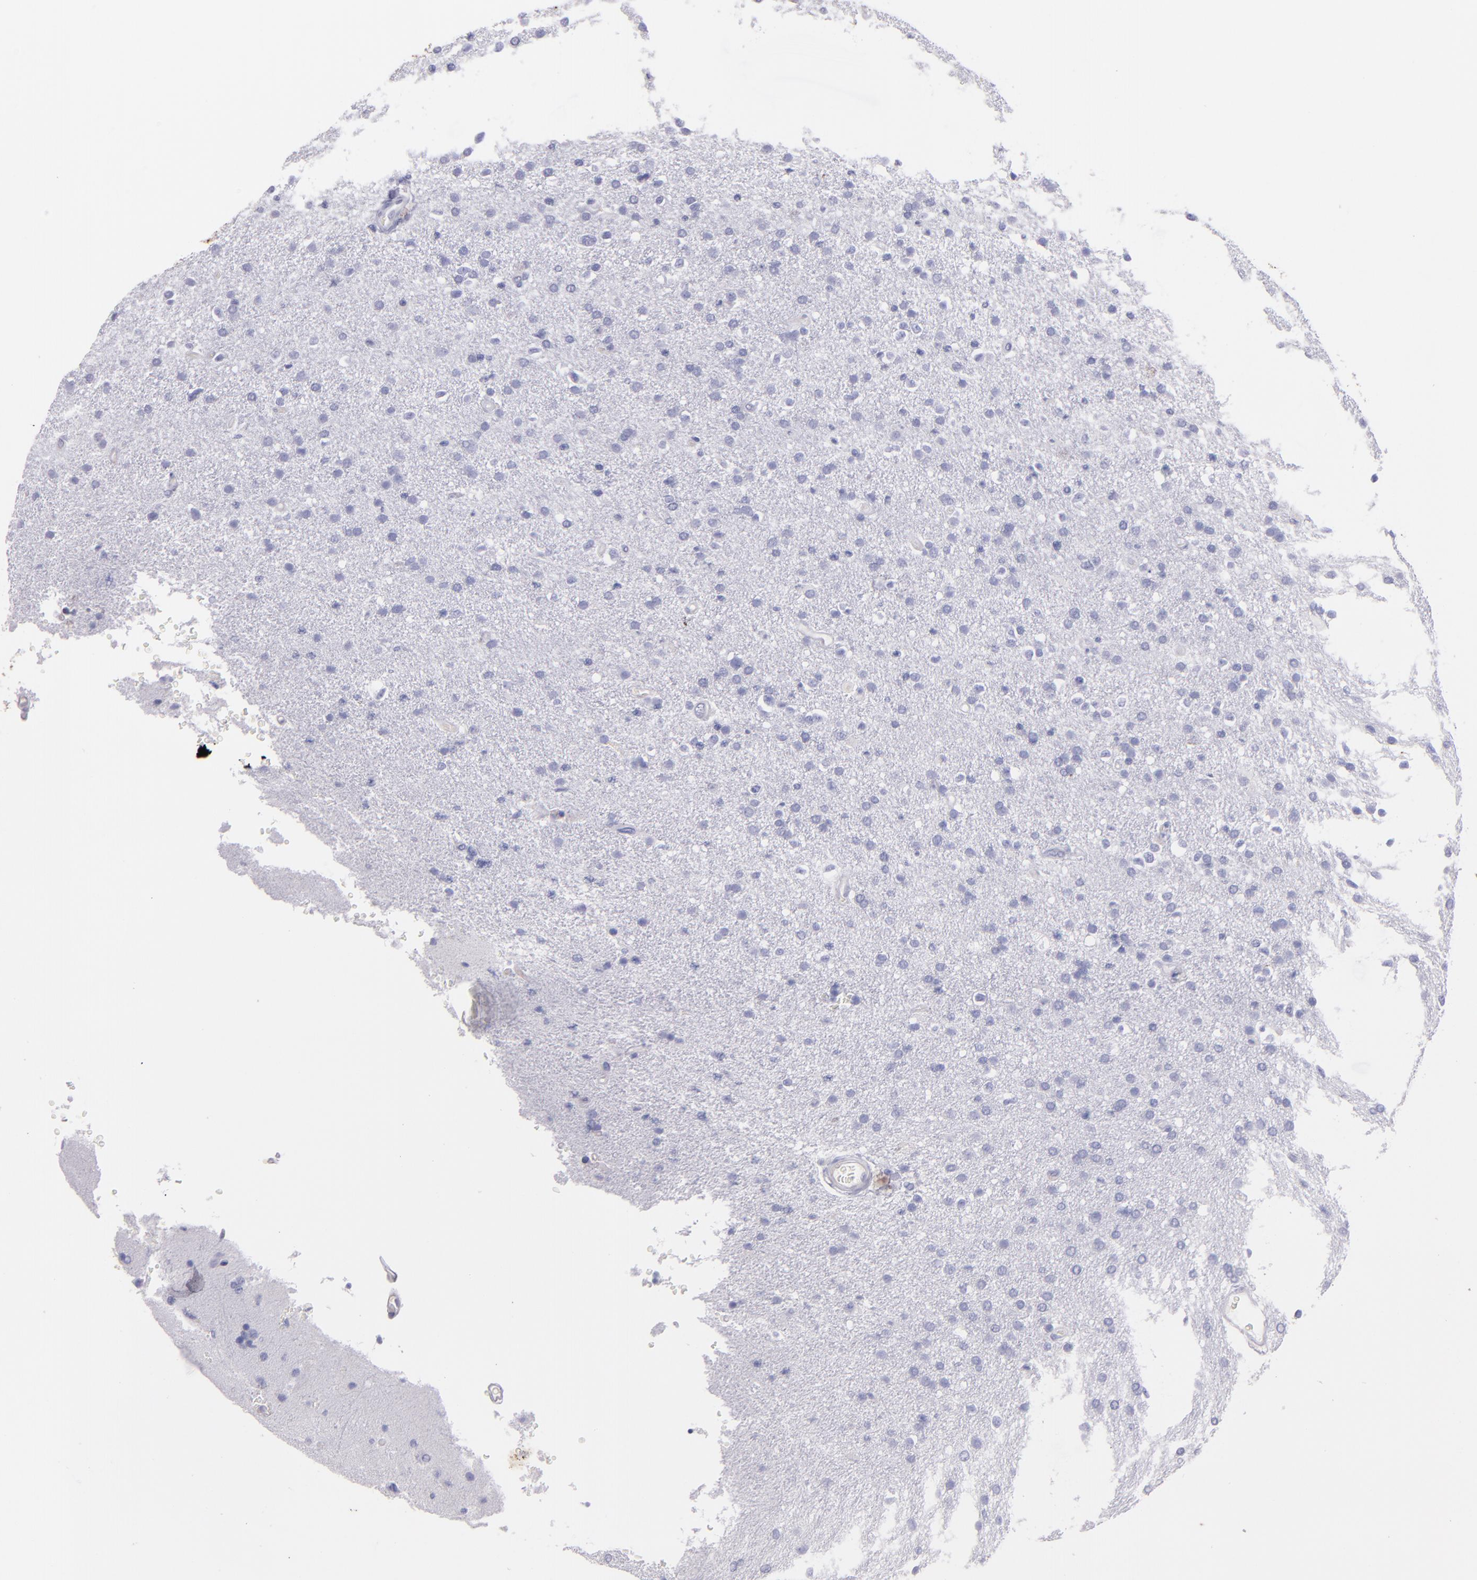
{"staining": {"intensity": "negative", "quantity": "none", "location": "none"}, "tissue": "glioma", "cell_type": "Tumor cells", "image_type": "cancer", "snomed": [{"axis": "morphology", "description": "Glioma, malignant, High grade"}, {"axis": "topography", "description": "Brain"}], "caption": "High power microscopy photomicrograph of an immunohistochemistry photomicrograph of malignant high-grade glioma, revealing no significant positivity in tumor cells.", "gene": "TG", "patient": {"sex": "male", "age": 33}}